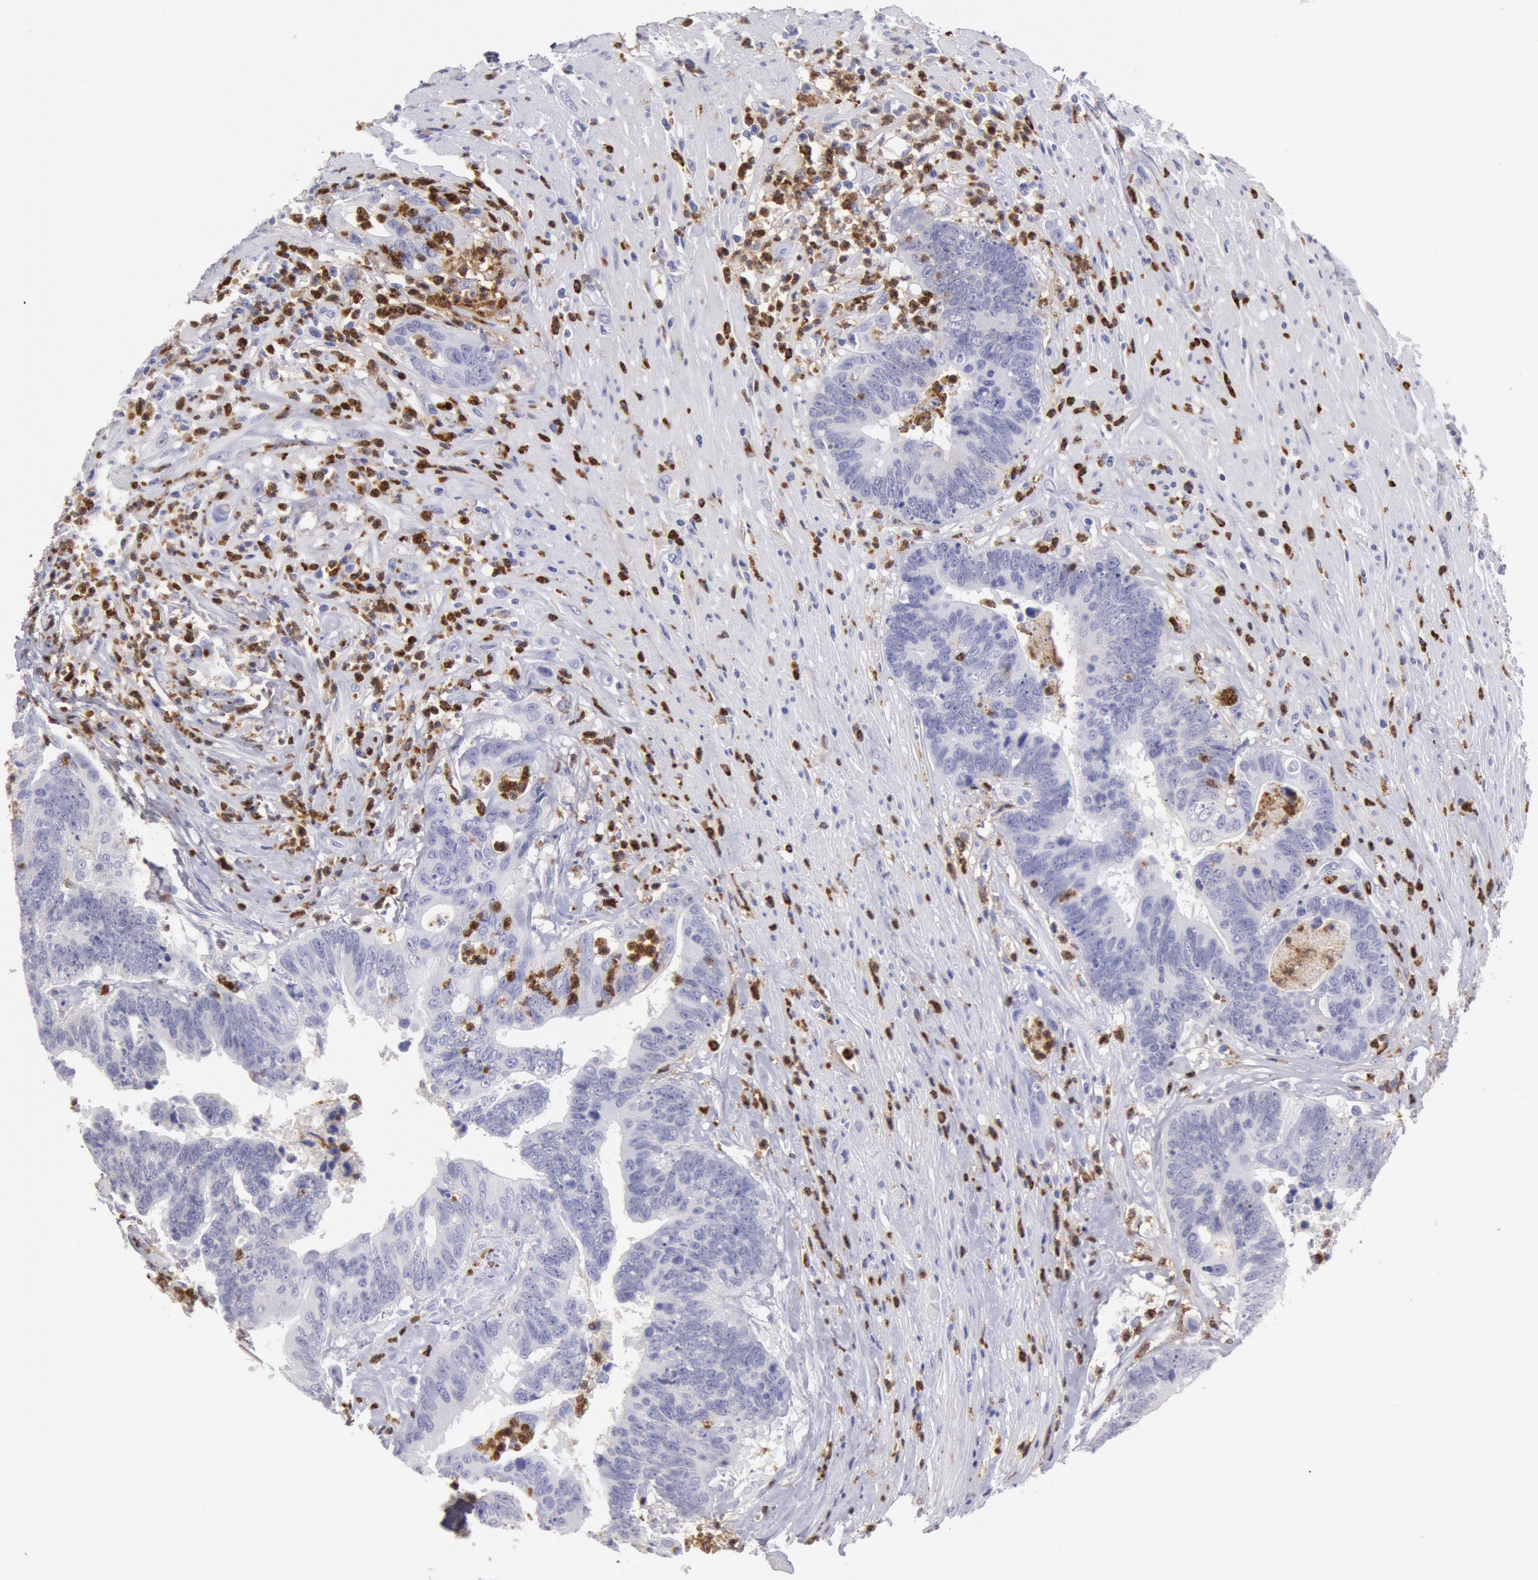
{"staining": {"intensity": "negative", "quantity": "none", "location": "none"}, "tissue": "colorectal cancer", "cell_type": "Tumor cells", "image_type": "cancer", "snomed": [{"axis": "morphology", "description": "Adenocarcinoma, NOS"}, {"axis": "topography", "description": "Rectum"}], "caption": "This image is of colorectal cancer stained with immunohistochemistry (IHC) to label a protein in brown with the nuclei are counter-stained blue. There is no positivity in tumor cells. Brightfield microscopy of immunohistochemistry stained with DAB (3,3'-diaminobenzidine) (brown) and hematoxylin (blue), captured at high magnification.", "gene": "FCN1", "patient": {"sex": "female", "age": 65}}